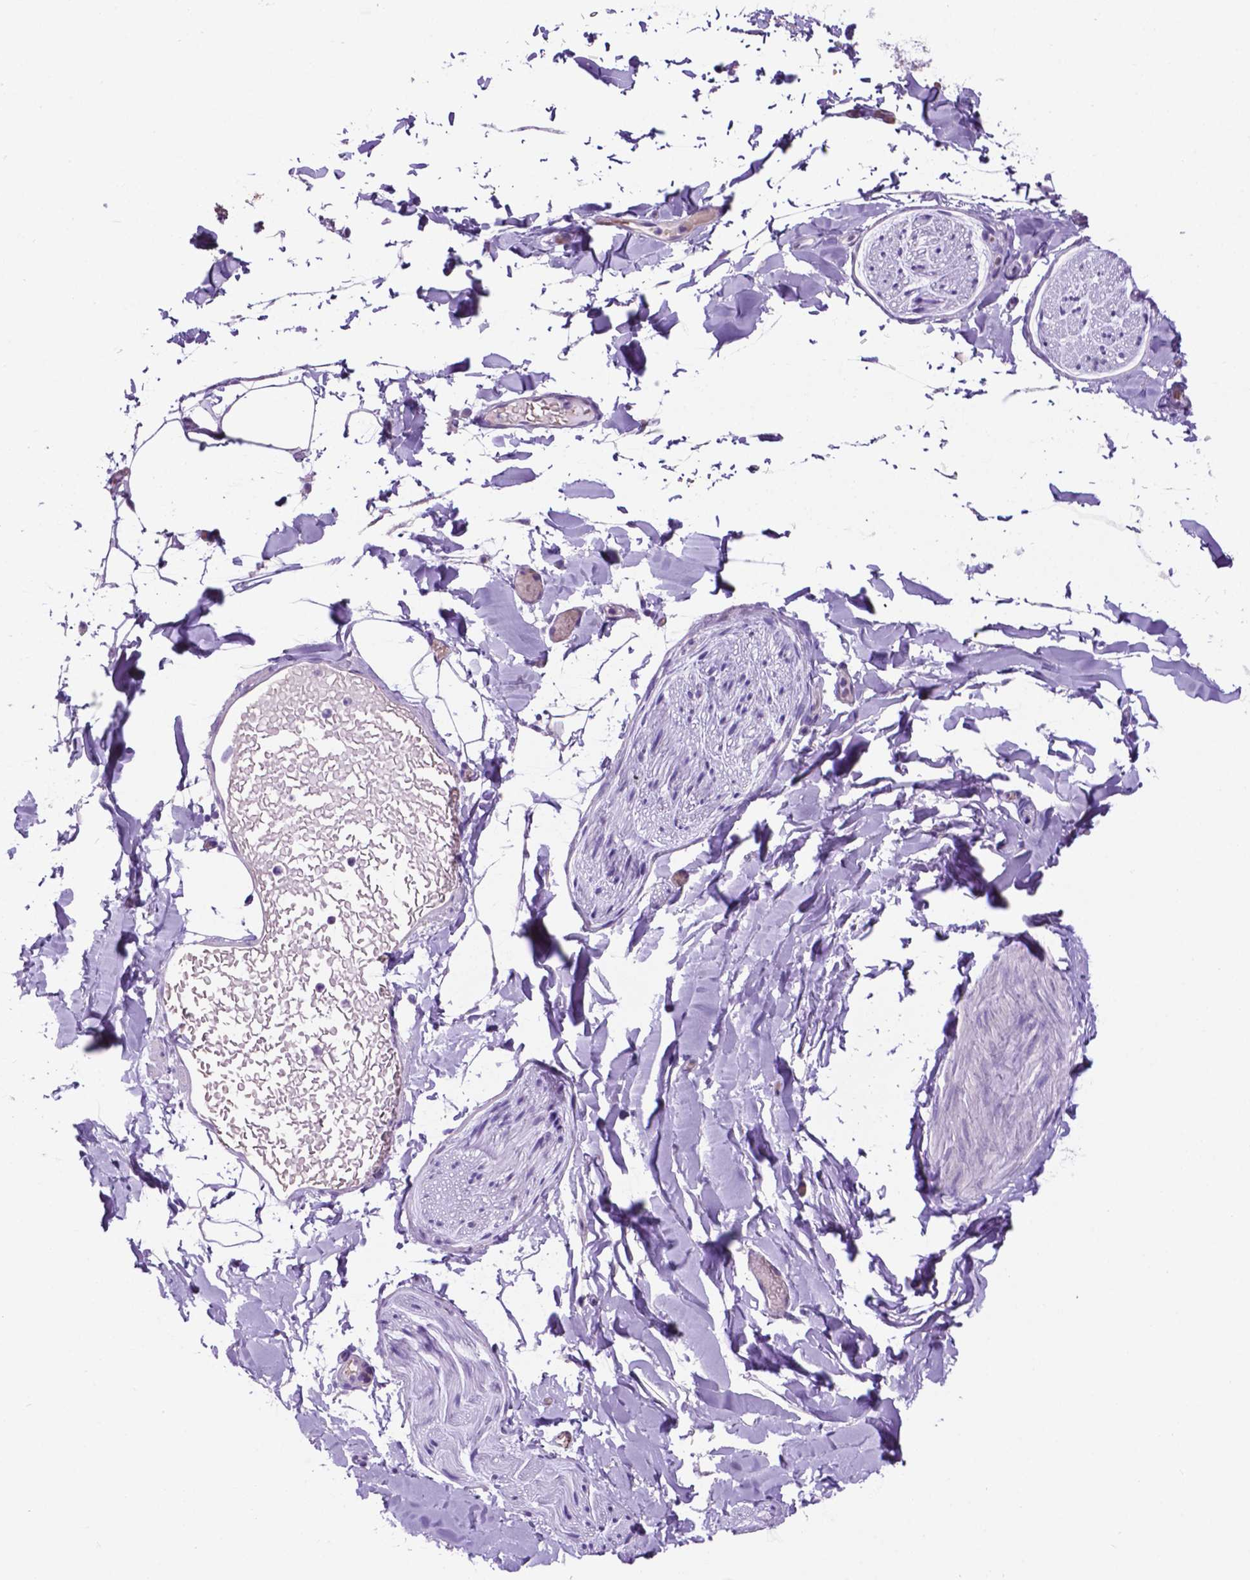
{"staining": {"intensity": "negative", "quantity": "none", "location": "none"}, "tissue": "adipose tissue", "cell_type": "Adipocytes", "image_type": "normal", "snomed": [{"axis": "morphology", "description": "Normal tissue, NOS"}, {"axis": "topography", "description": "Gallbladder"}, {"axis": "topography", "description": "Peripheral nerve tissue"}], "caption": "Protein analysis of benign adipose tissue displays no significant positivity in adipocytes.", "gene": "SPDYA", "patient": {"sex": "female", "age": 45}}